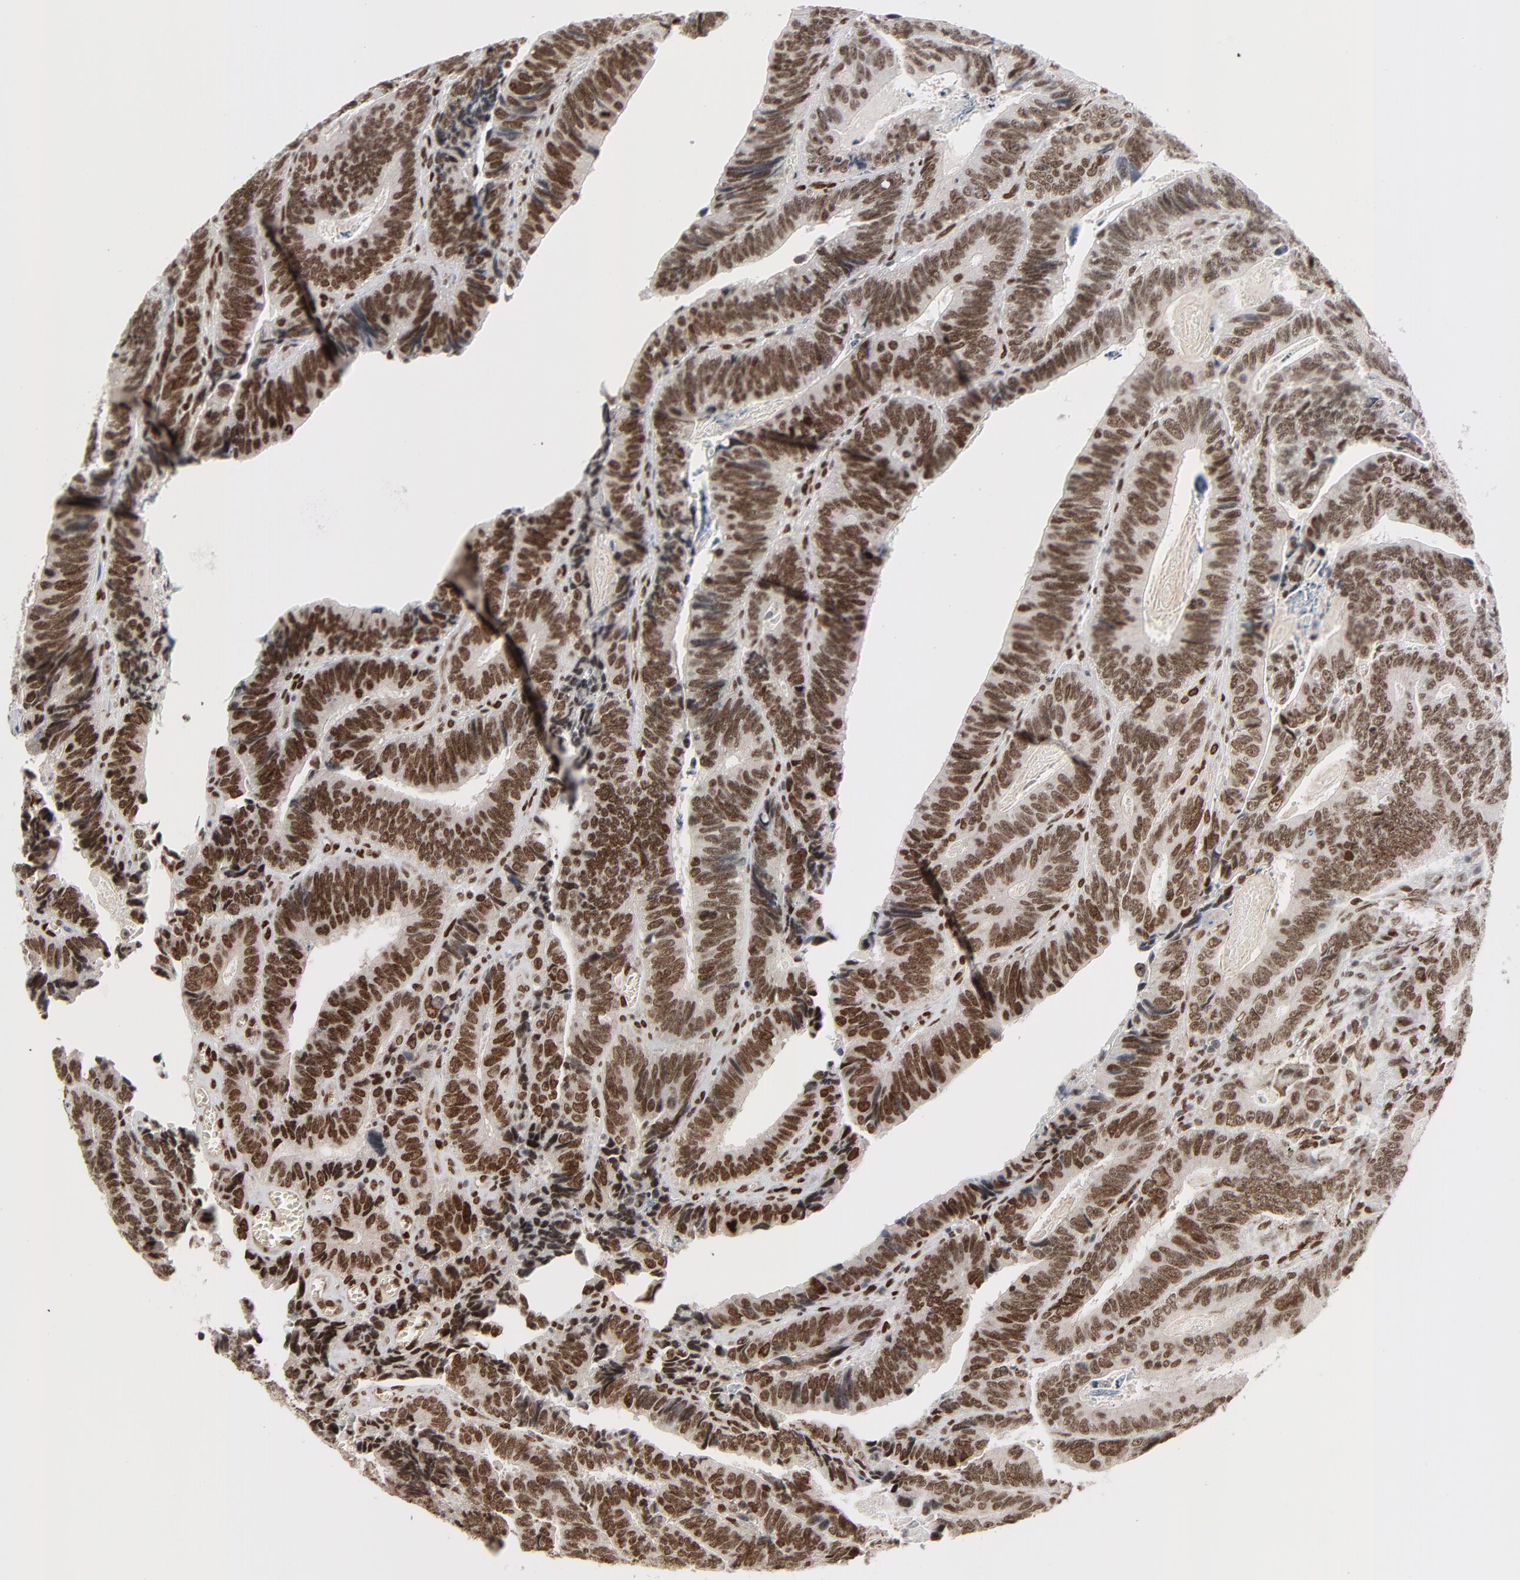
{"staining": {"intensity": "strong", "quantity": ">75%", "location": "nuclear"}, "tissue": "colorectal cancer", "cell_type": "Tumor cells", "image_type": "cancer", "snomed": [{"axis": "morphology", "description": "Adenocarcinoma, NOS"}, {"axis": "topography", "description": "Colon"}], "caption": "This histopathology image shows immunohistochemistry (IHC) staining of human adenocarcinoma (colorectal), with high strong nuclear staining in approximately >75% of tumor cells.", "gene": "CUX1", "patient": {"sex": "male", "age": 72}}